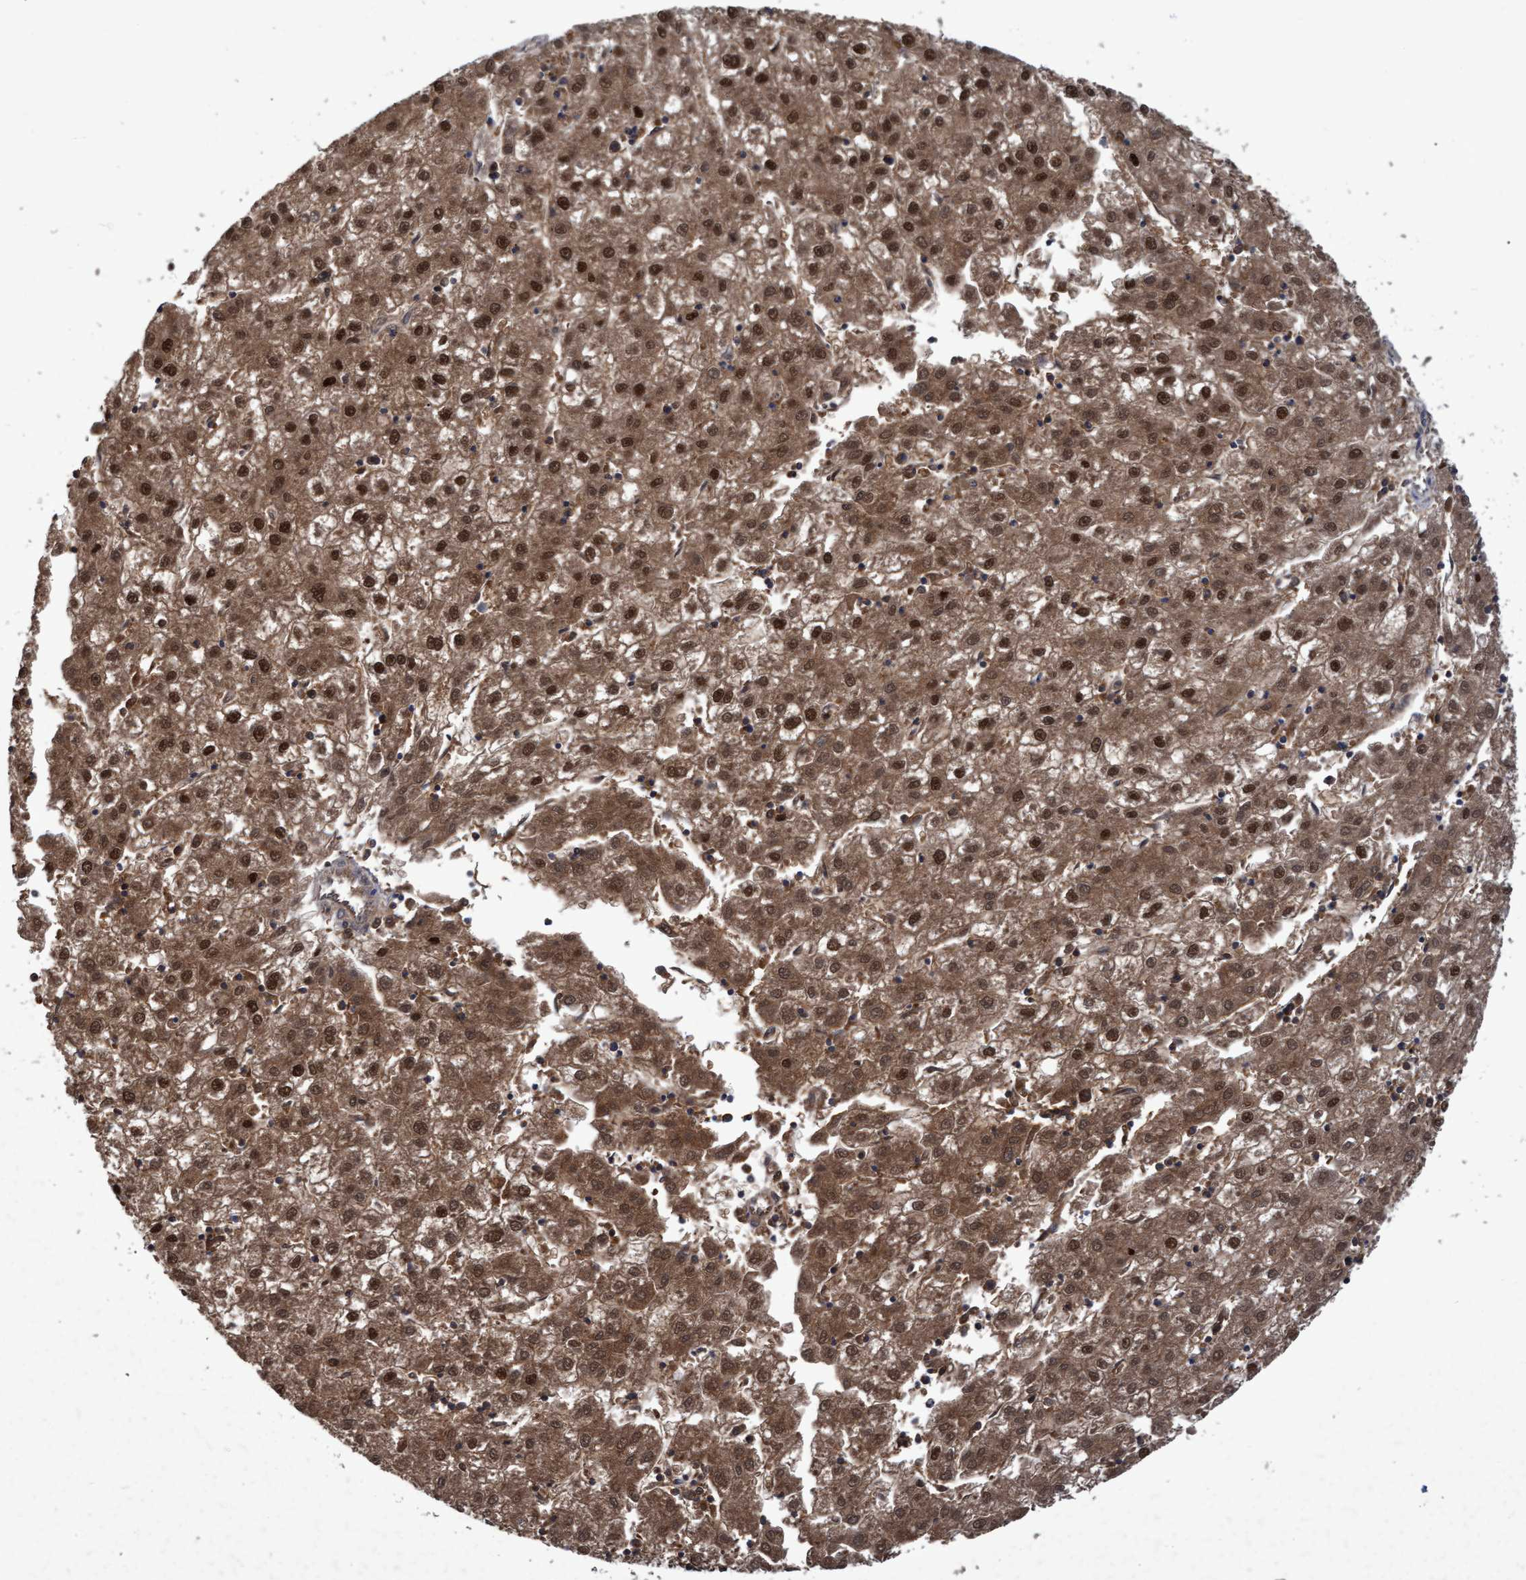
{"staining": {"intensity": "strong", "quantity": ">75%", "location": "cytoplasmic/membranous,nuclear"}, "tissue": "liver cancer", "cell_type": "Tumor cells", "image_type": "cancer", "snomed": [{"axis": "morphology", "description": "Carcinoma, Hepatocellular, NOS"}, {"axis": "topography", "description": "Liver"}], "caption": "High-power microscopy captured an immunohistochemistry photomicrograph of liver cancer (hepatocellular carcinoma), revealing strong cytoplasmic/membranous and nuclear staining in approximately >75% of tumor cells.", "gene": "PSMB6", "patient": {"sex": "male", "age": 72}}